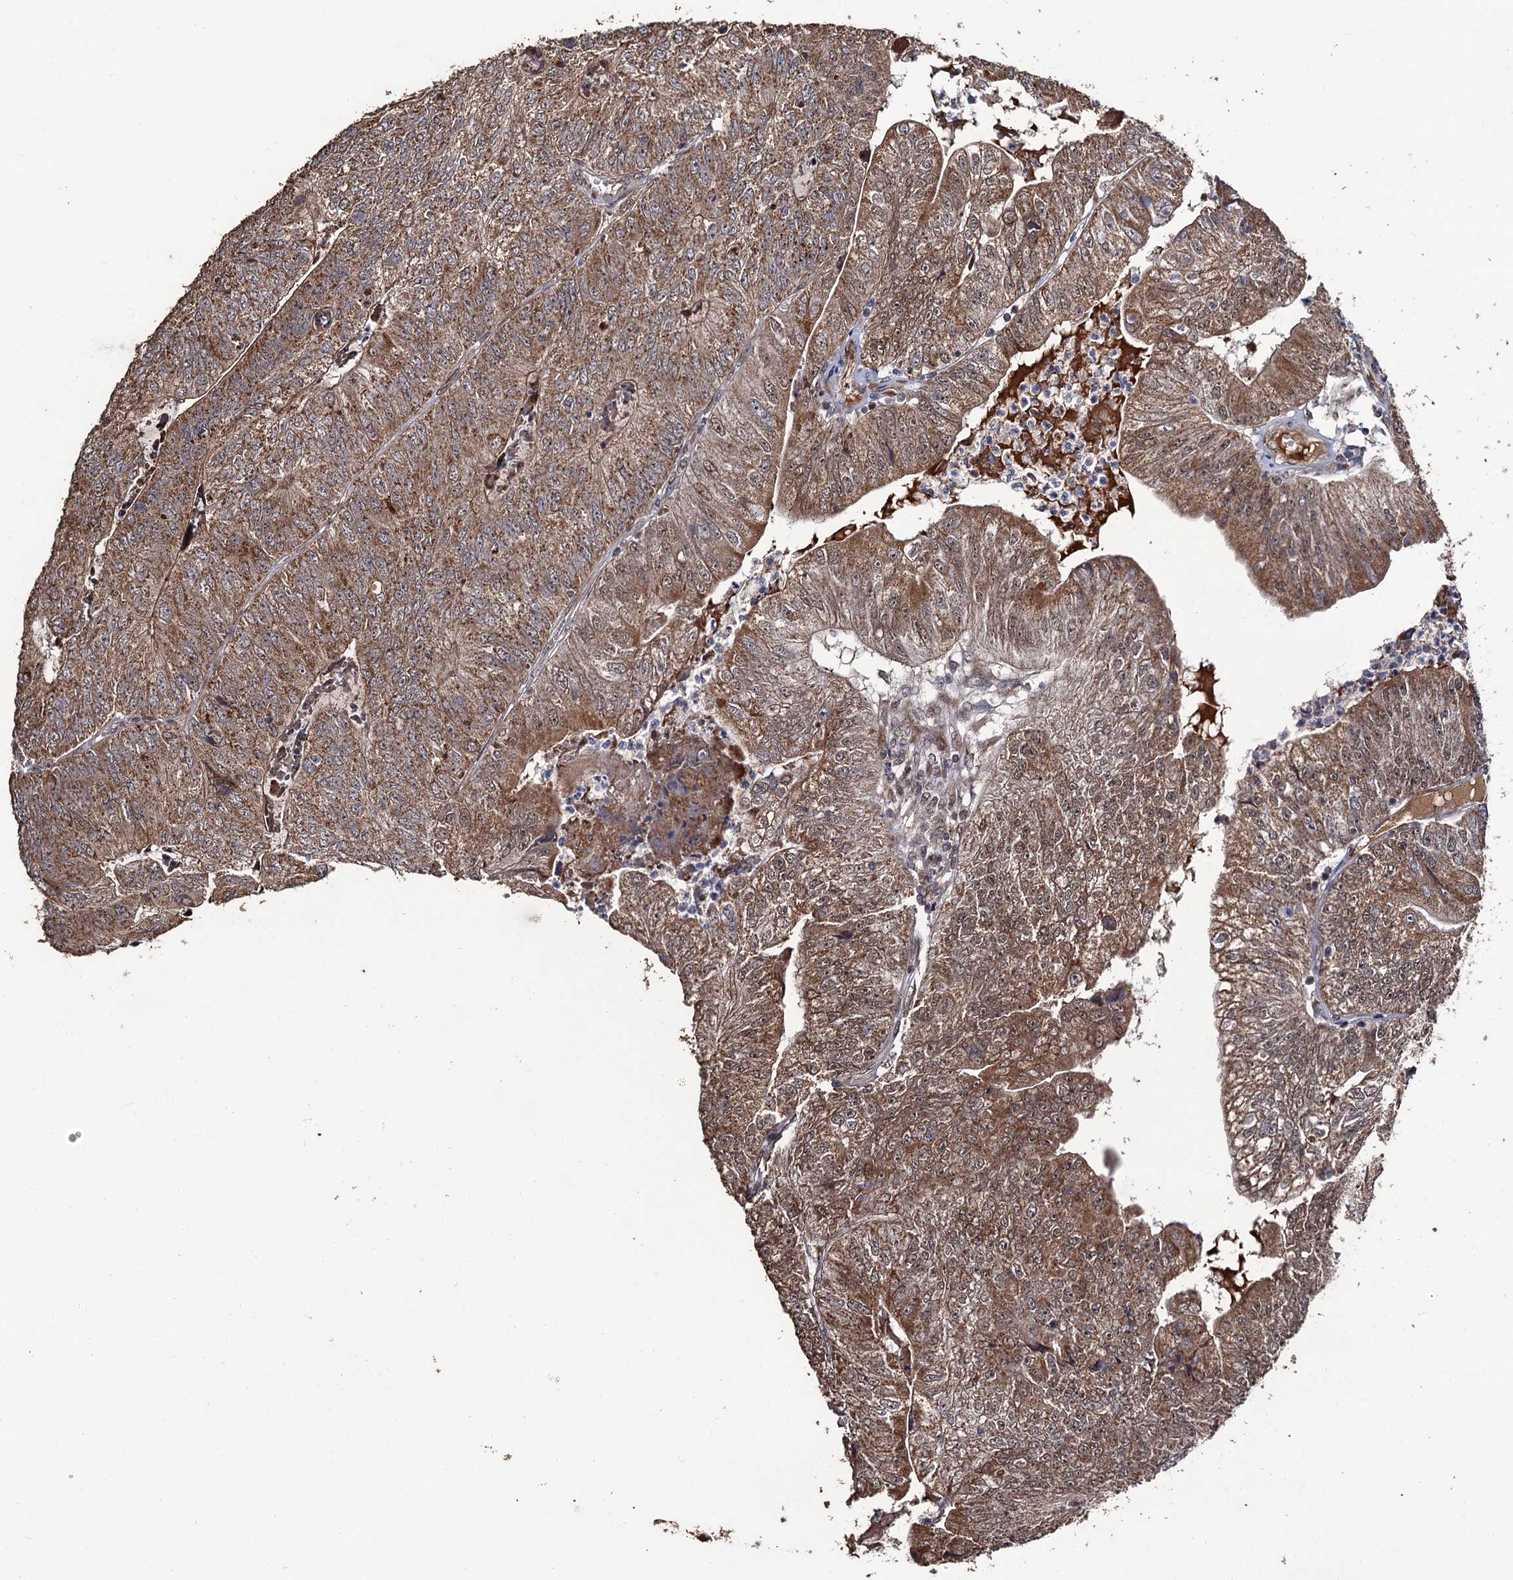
{"staining": {"intensity": "moderate", "quantity": ">75%", "location": "cytoplasmic/membranous"}, "tissue": "colorectal cancer", "cell_type": "Tumor cells", "image_type": "cancer", "snomed": [{"axis": "morphology", "description": "Adenocarcinoma, NOS"}, {"axis": "topography", "description": "Colon"}], "caption": "Immunohistochemistry (IHC) staining of colorectal adenocarcinoma, which demonstrates medium levels of moderate cytoplasmic/membranous staining in about >75% of tumor cells indicating moderate cytoplasmic/membranous protein positivity. The staining was performed using DAB (brown) for protein detection and nuclei were counterstained in hematoxylin (blue).", "gene": "LRRC63", "patient": {"sex": "female", "age": 67}}